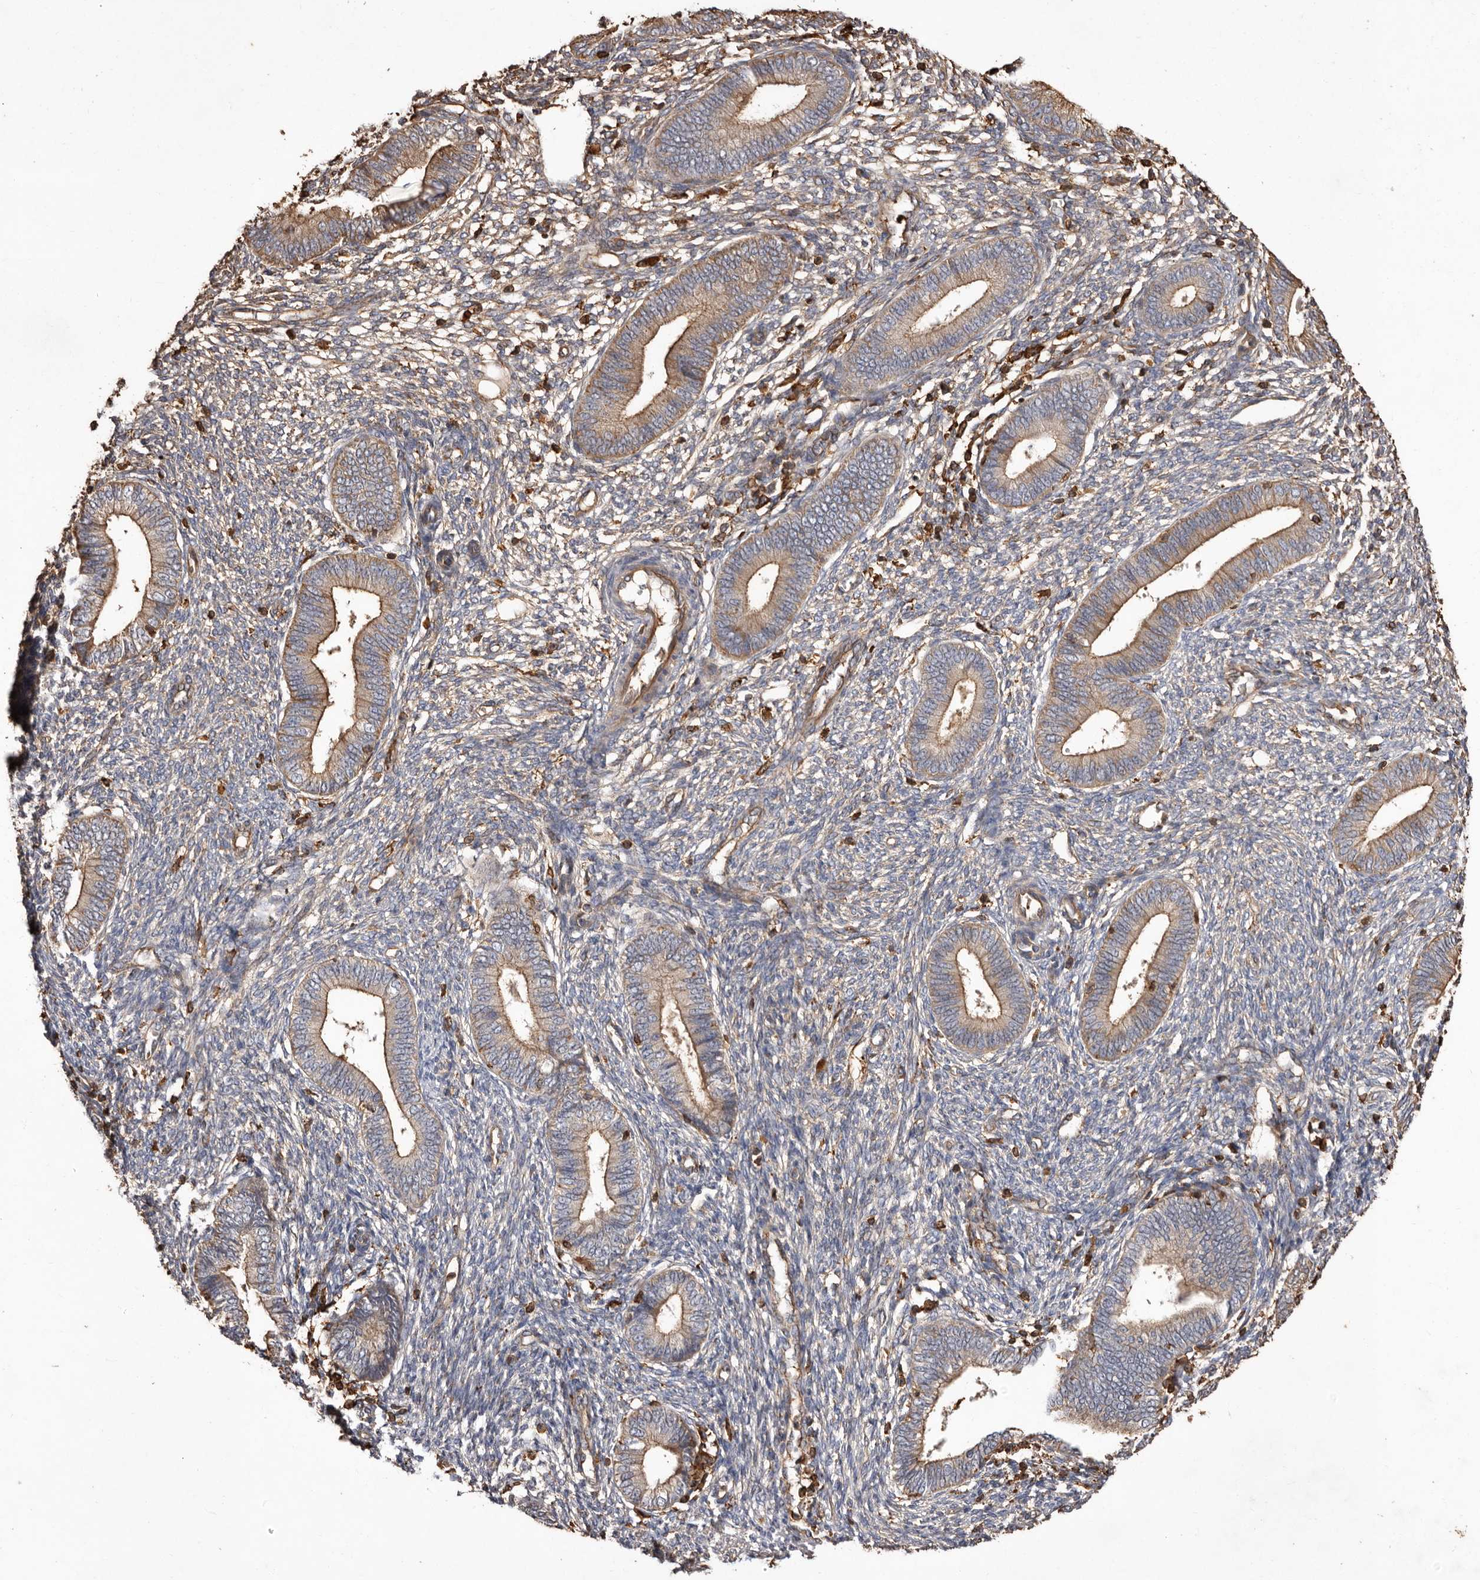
{"staining": {"intensity": "moderate", "quantity": "<25%", "location": "cytoplasmic/membranous"}, "tissue": "endometrium", "cell_type": "Cells in endometrial stroma", "image_type": "normal", "snomed": [{"axis": "morphology", "description": "Normal tissue, NOS"}, {"axis": "topography", "description": "Endometrium"}], "caption": "Immunohistochemistry of normal human endometrium shows low levels of moderate cytoplasmic/membranous expression in about <25% of cells in endometrial stroma. The staining is performed using DAB brown chromogen to label protein expression. The nuclei are counter-stained blue using hematoxylin.", "gene": "COQ8B", "patient": {"sex": "female", "age": 46}}